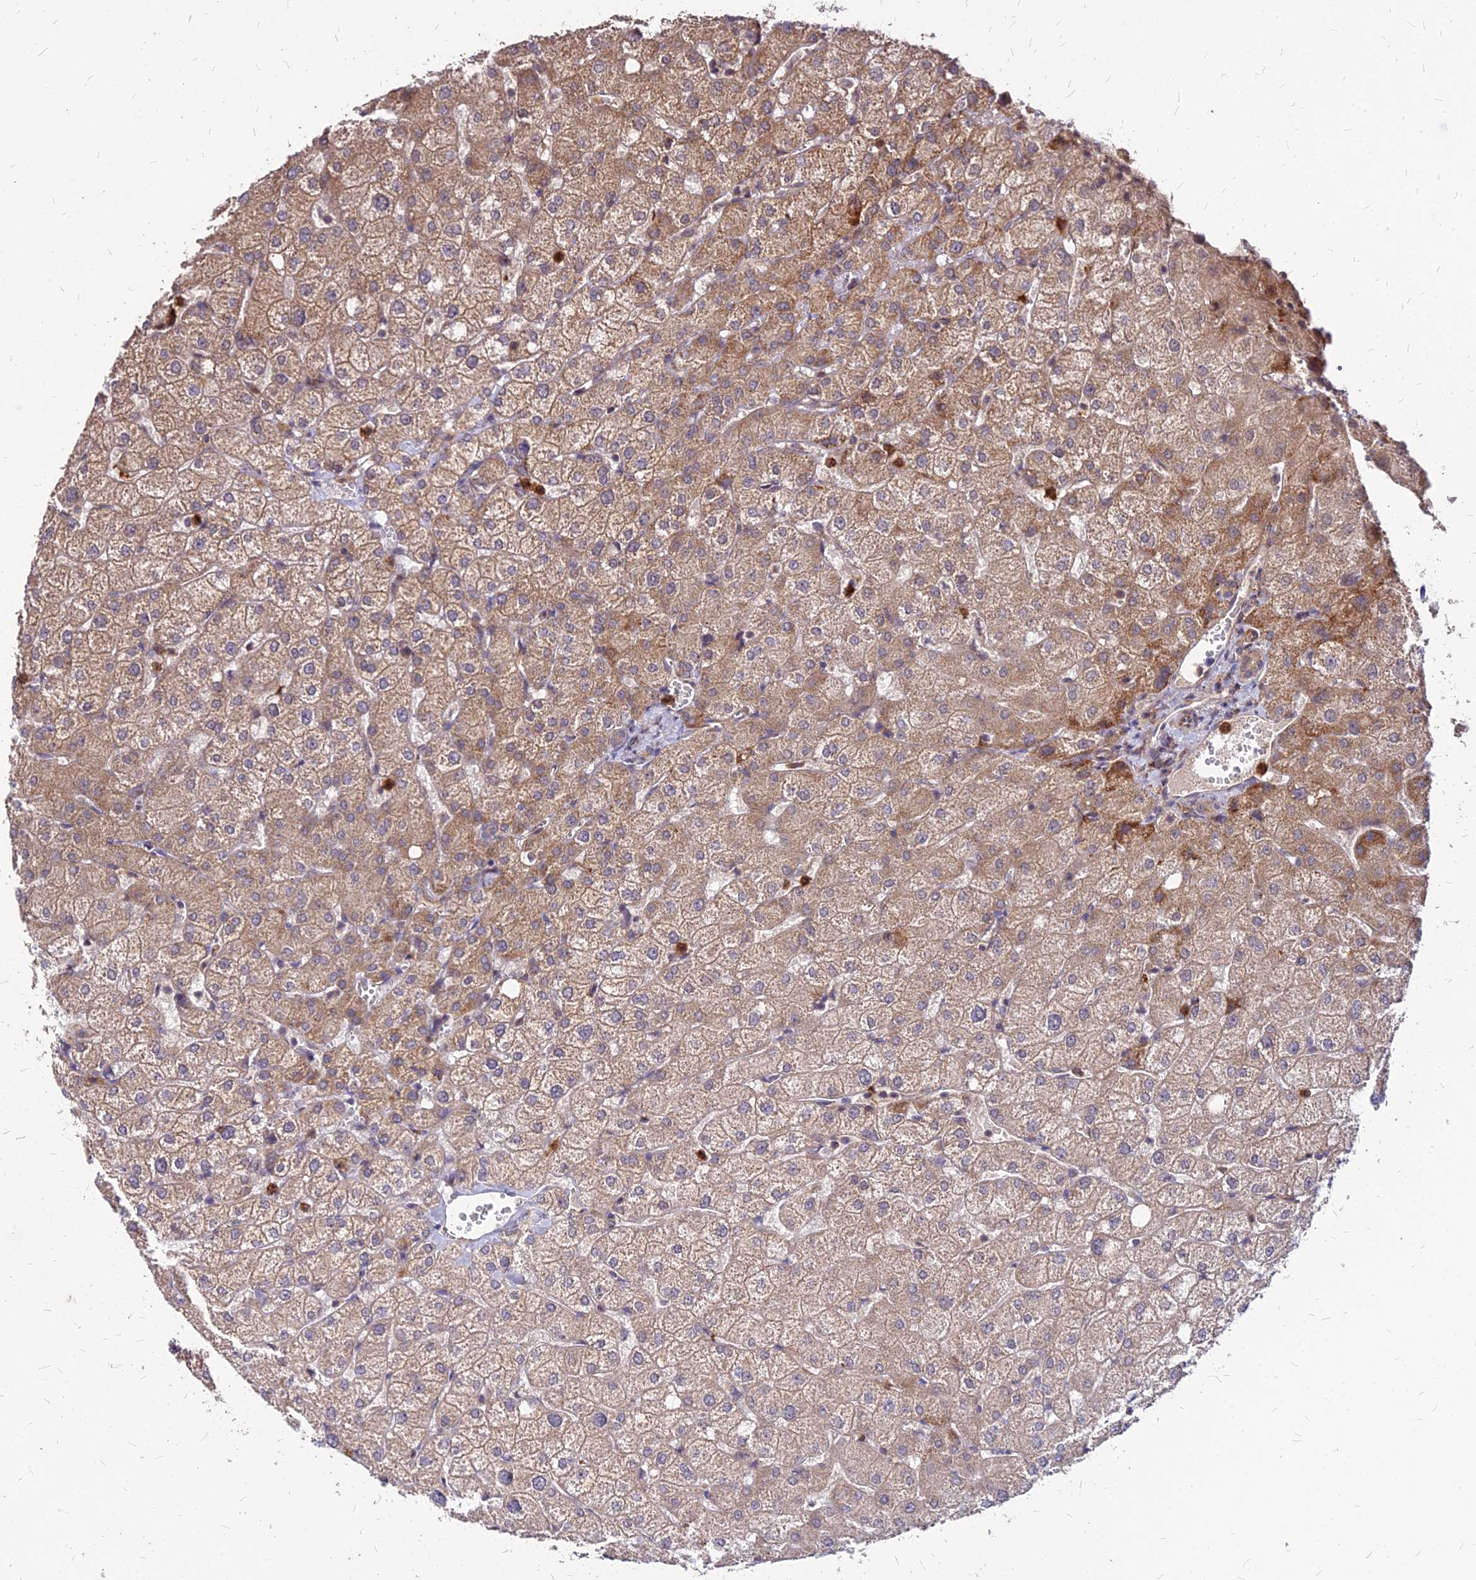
{"staining": {"intensity": "weak", "quantity": "25%-75%", "location": "cytoplasmic/membranous"}, "tissue": "liver", "cell_type": "Cholangiocytes", "image_type": "normal", "snomed": [{"axis": "morphology", "description": "Normal tissue, NOS"}, {"axis": "topography", "description": "Liver"}], "caption": "Protein expression analysis of unremarkable human liver reveals weak cytoplasmic/membranous staining in about 25%-75% of cholangiocytes.", "gene": "APBA3", "patient": {"sex": "female", "age": 54}}